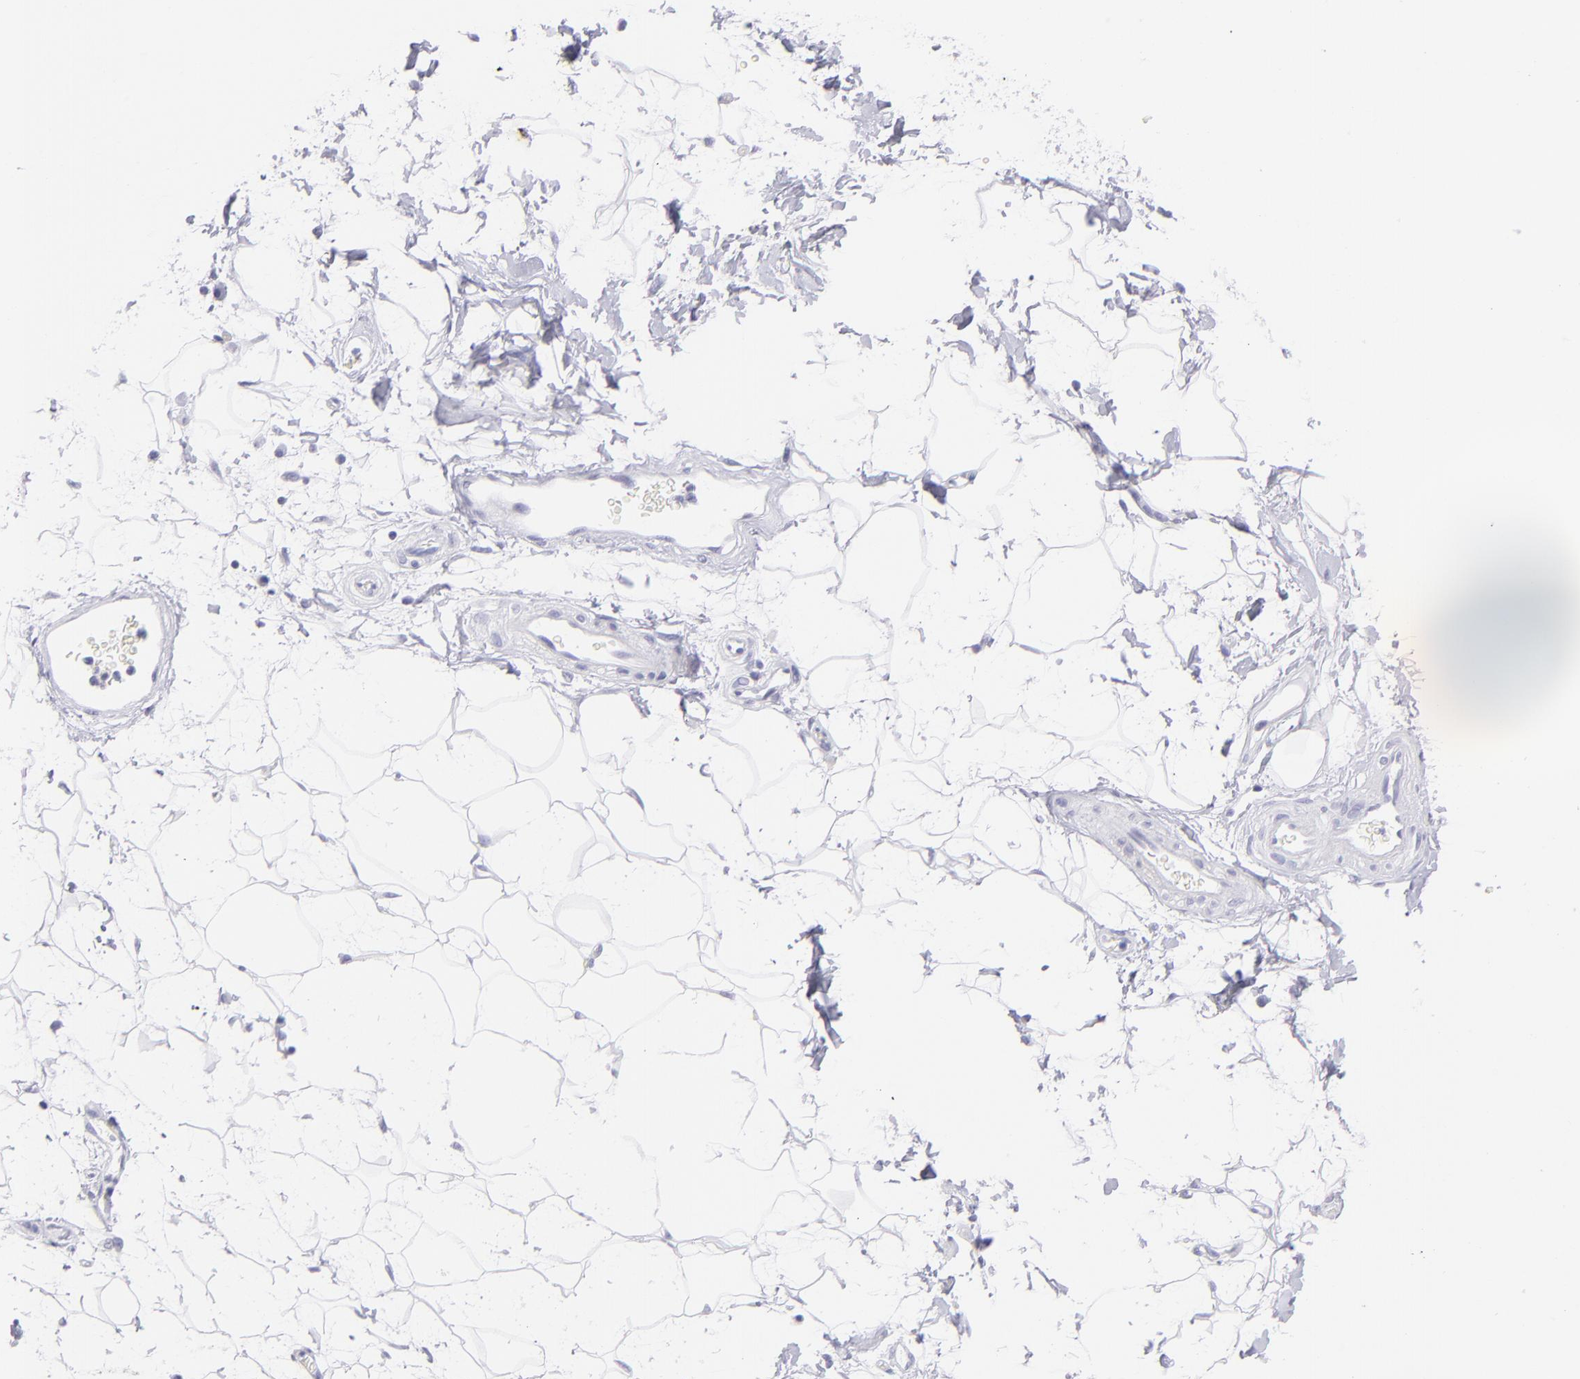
{"staining": {"intensity": "negative", "quantity": "none", "location": "none"}, "tissue": "adipose tissue", "cell_type": "Adipocytes", "image_type": "normal", "snomed": [{"axis": "morphology", "description": "Normal tissue, NOS"}, {"axis": "topography", "description": "Soft tissue"}], "caption": "Immunohistochemical staining of unremarkable adipose tissue demonstrates no significant positivity in adipocytes.", "gene": "PIP", "patient": {"sex": "male", "age": 72}}